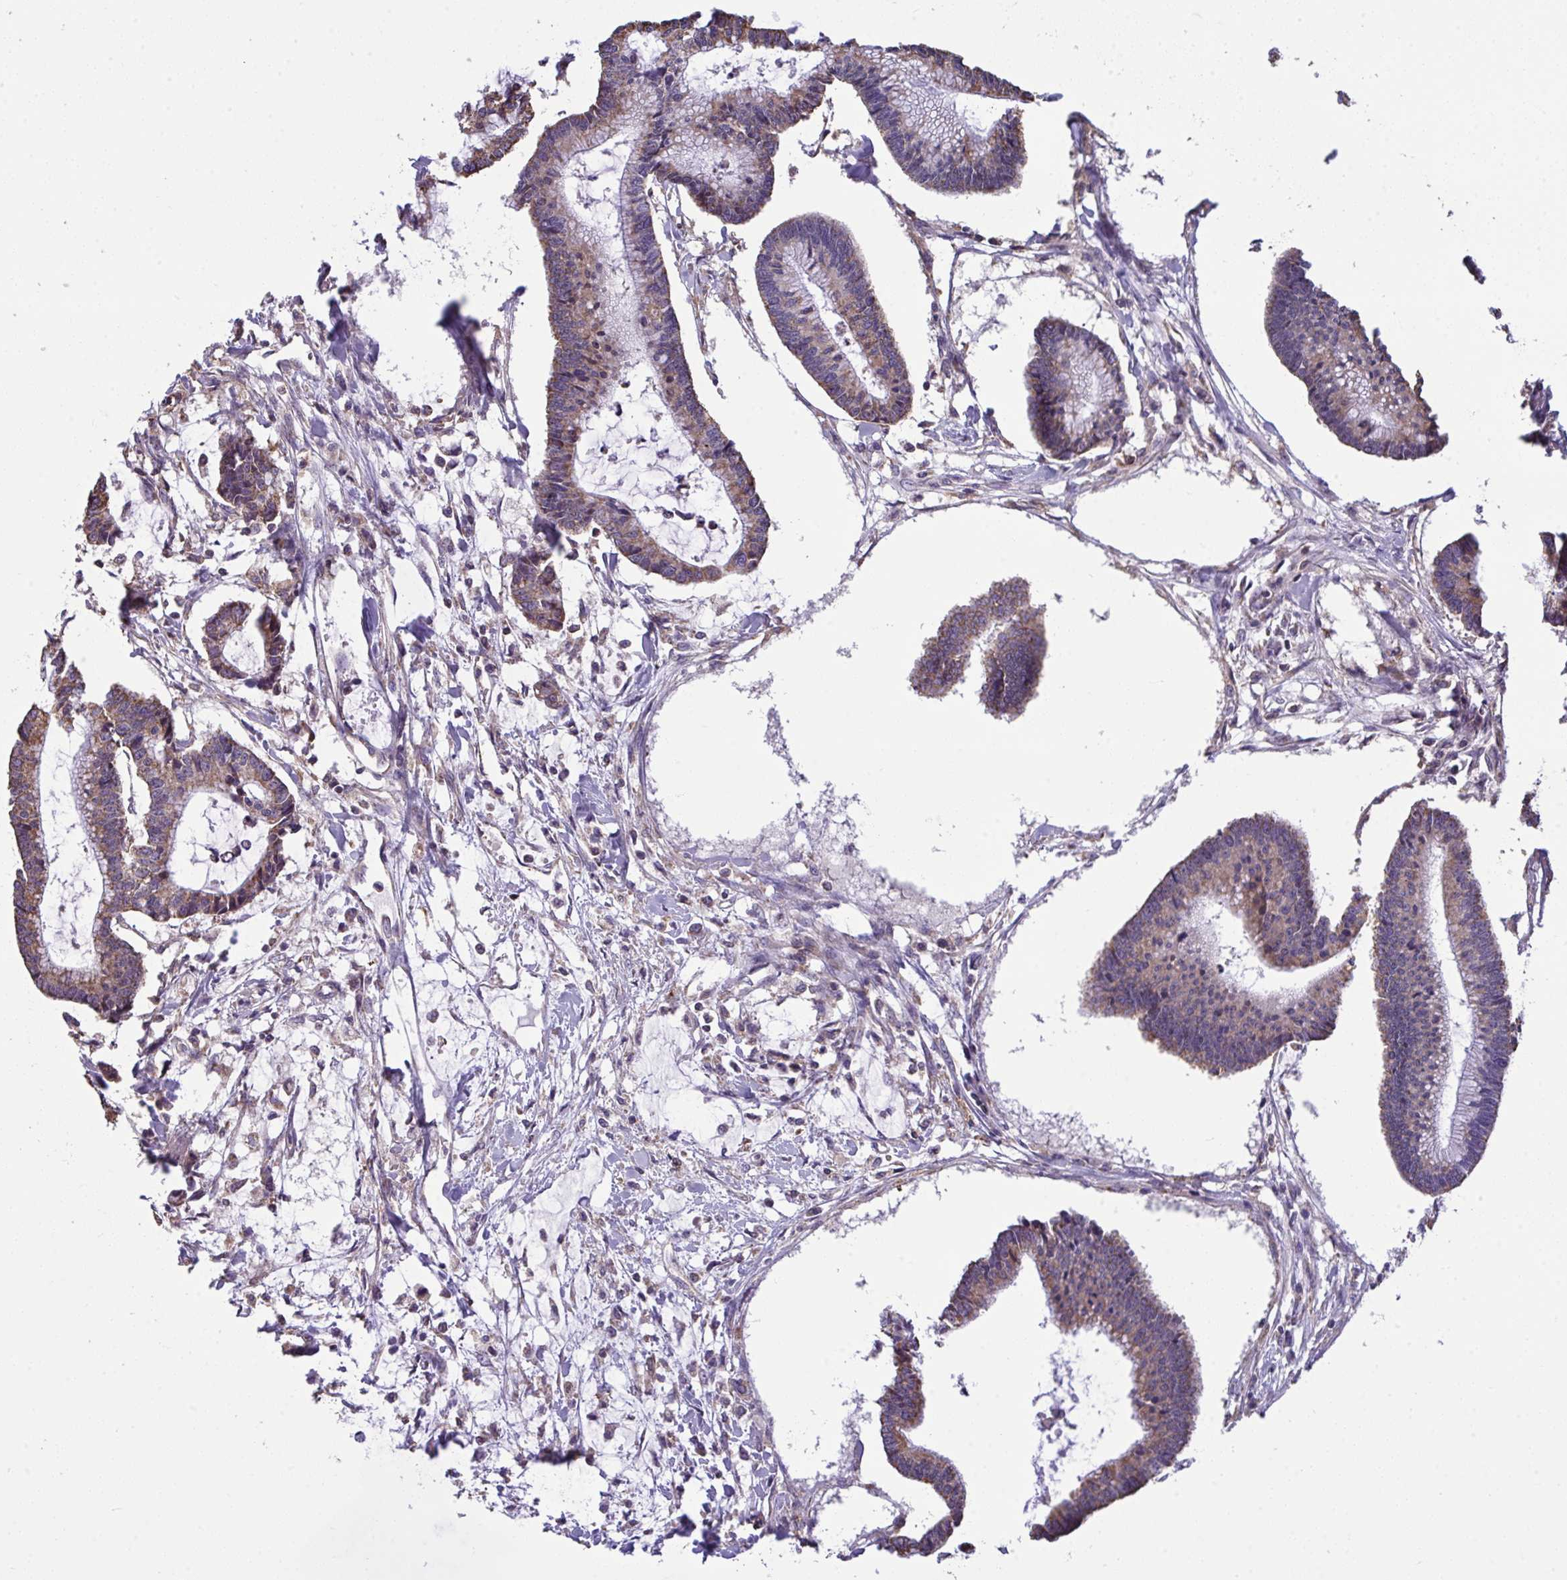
{"staining": {"intensity": "weak", "quantity": "25%-75%", "location": "cytoplasmic/membranous"}, "tissue": "colorectal cancer", "cell_type": "Tumor cells", "image_type": "cancer", "snomed": [{"axis": "morphology", "description": "Adenocarcinoma, NOS"}, {"axis": "topography", "description": "Colon"}], "caption": "Protein staining exhibits weak cytoplasmic/membranous positivity in approximately 25%-75% of tumor cells in colorectal adenocarcinoma. Using DAB (3,3'-diaminobenzidine) (brown) and hematoxylin (blue) stains, captured at high magnification using brightfield microscopy.", "gene": "PPM1H", "patient": {"sex": "female", "age": 78}}